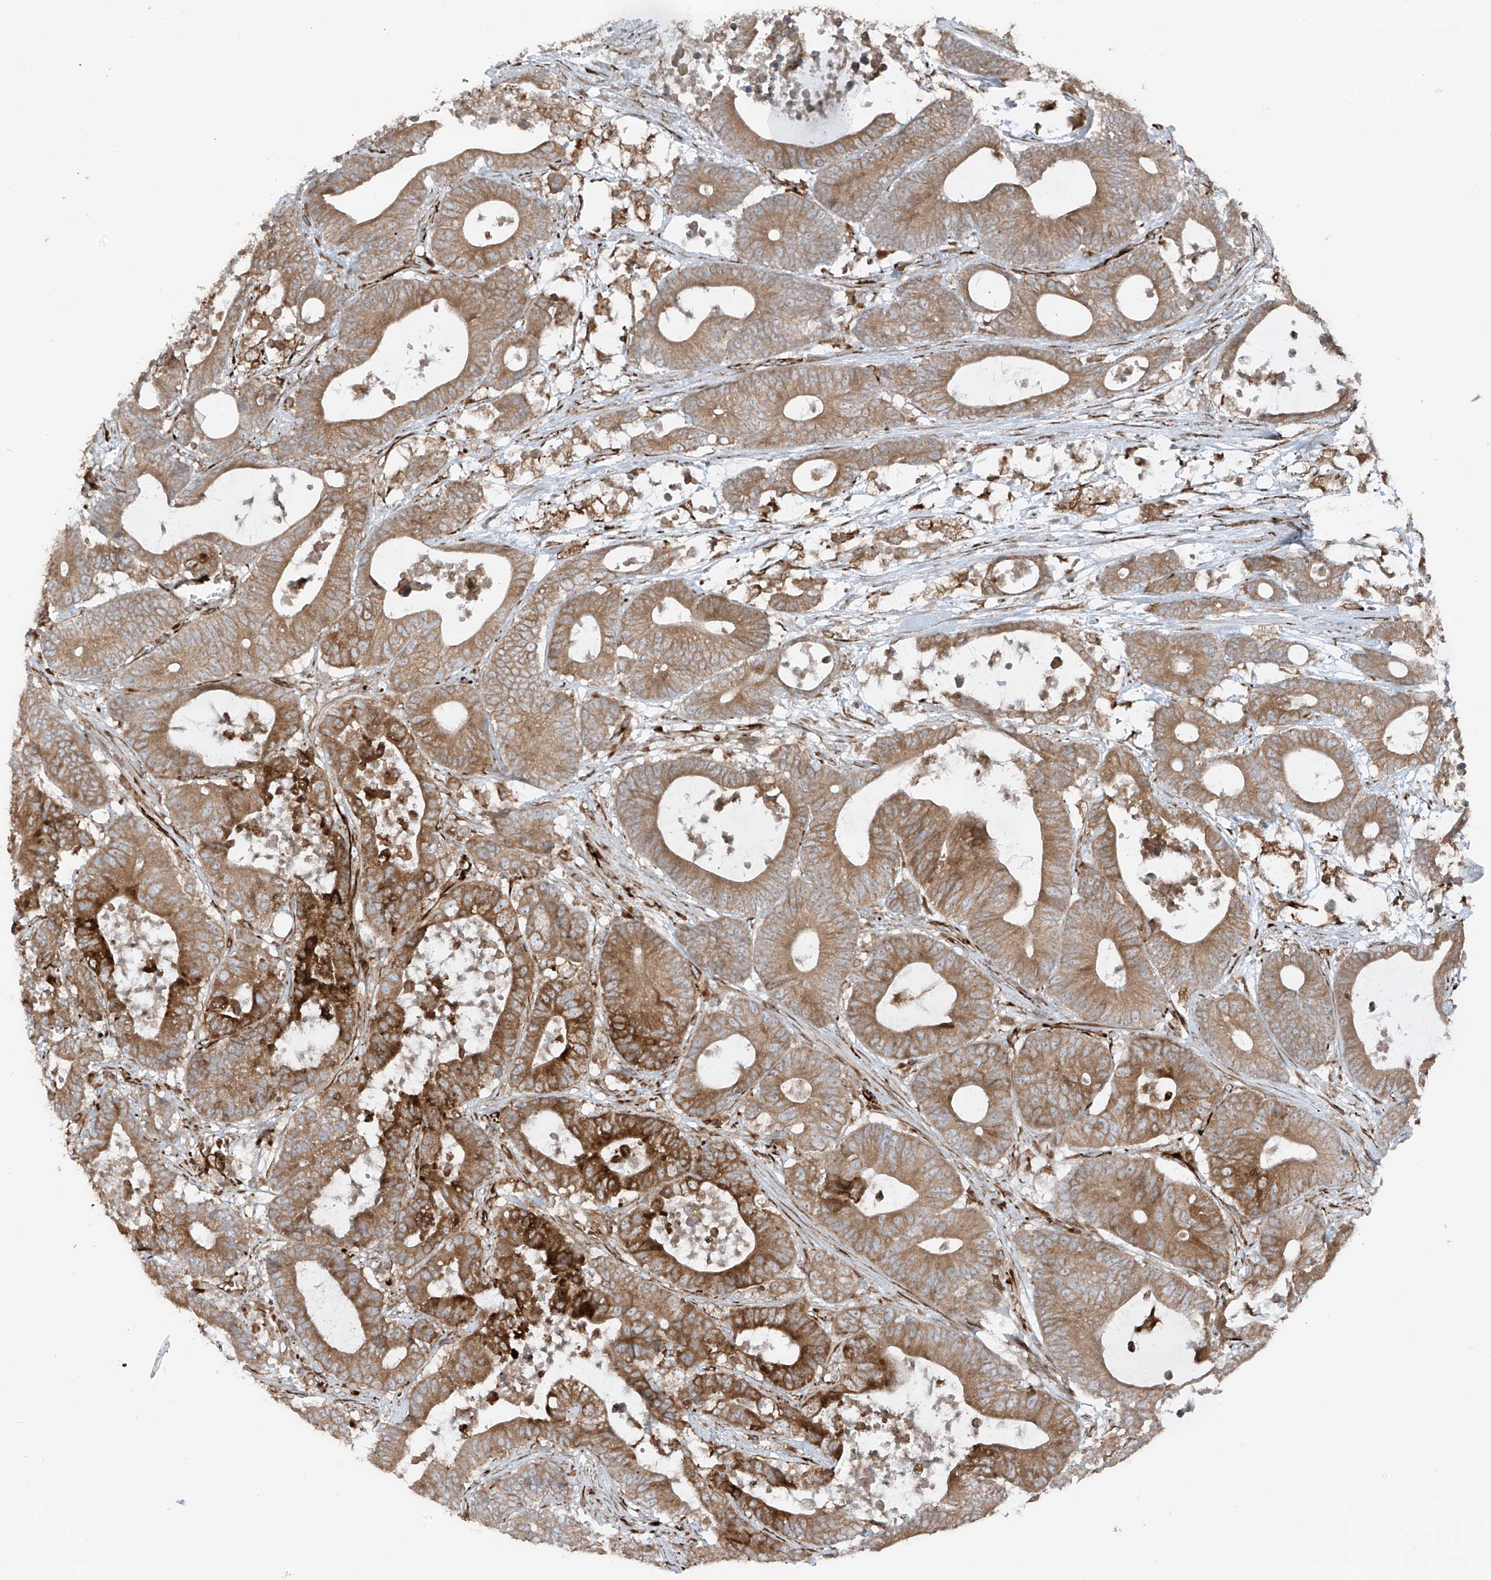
{"staining": {"intensity": "moderate", "quantity": ">75%", "location": "cytoplasmic/membranous"}, "tissue": "colorectal cancer", "cell_type": "Tumor cells", "image_type": "cancer", "snomed": [{"axis": "morphology", "description": "Adenocarcinoma, NOS"}, {"axis": "topography", "description": "Colon"}], "caption": "Tumor cells demonstrate moderate cytoplasmic/membranous positivity in approximately >75% of cells in adenocarcinoma (colorectal). The staining was performed using DAB to visualize the protein expression in brown, while the nuclei were stained in blue with hematoxylin (Magnification: 20x).", "gene": "ERLEC1", "patient": {"sex": "female", "age": 84}}